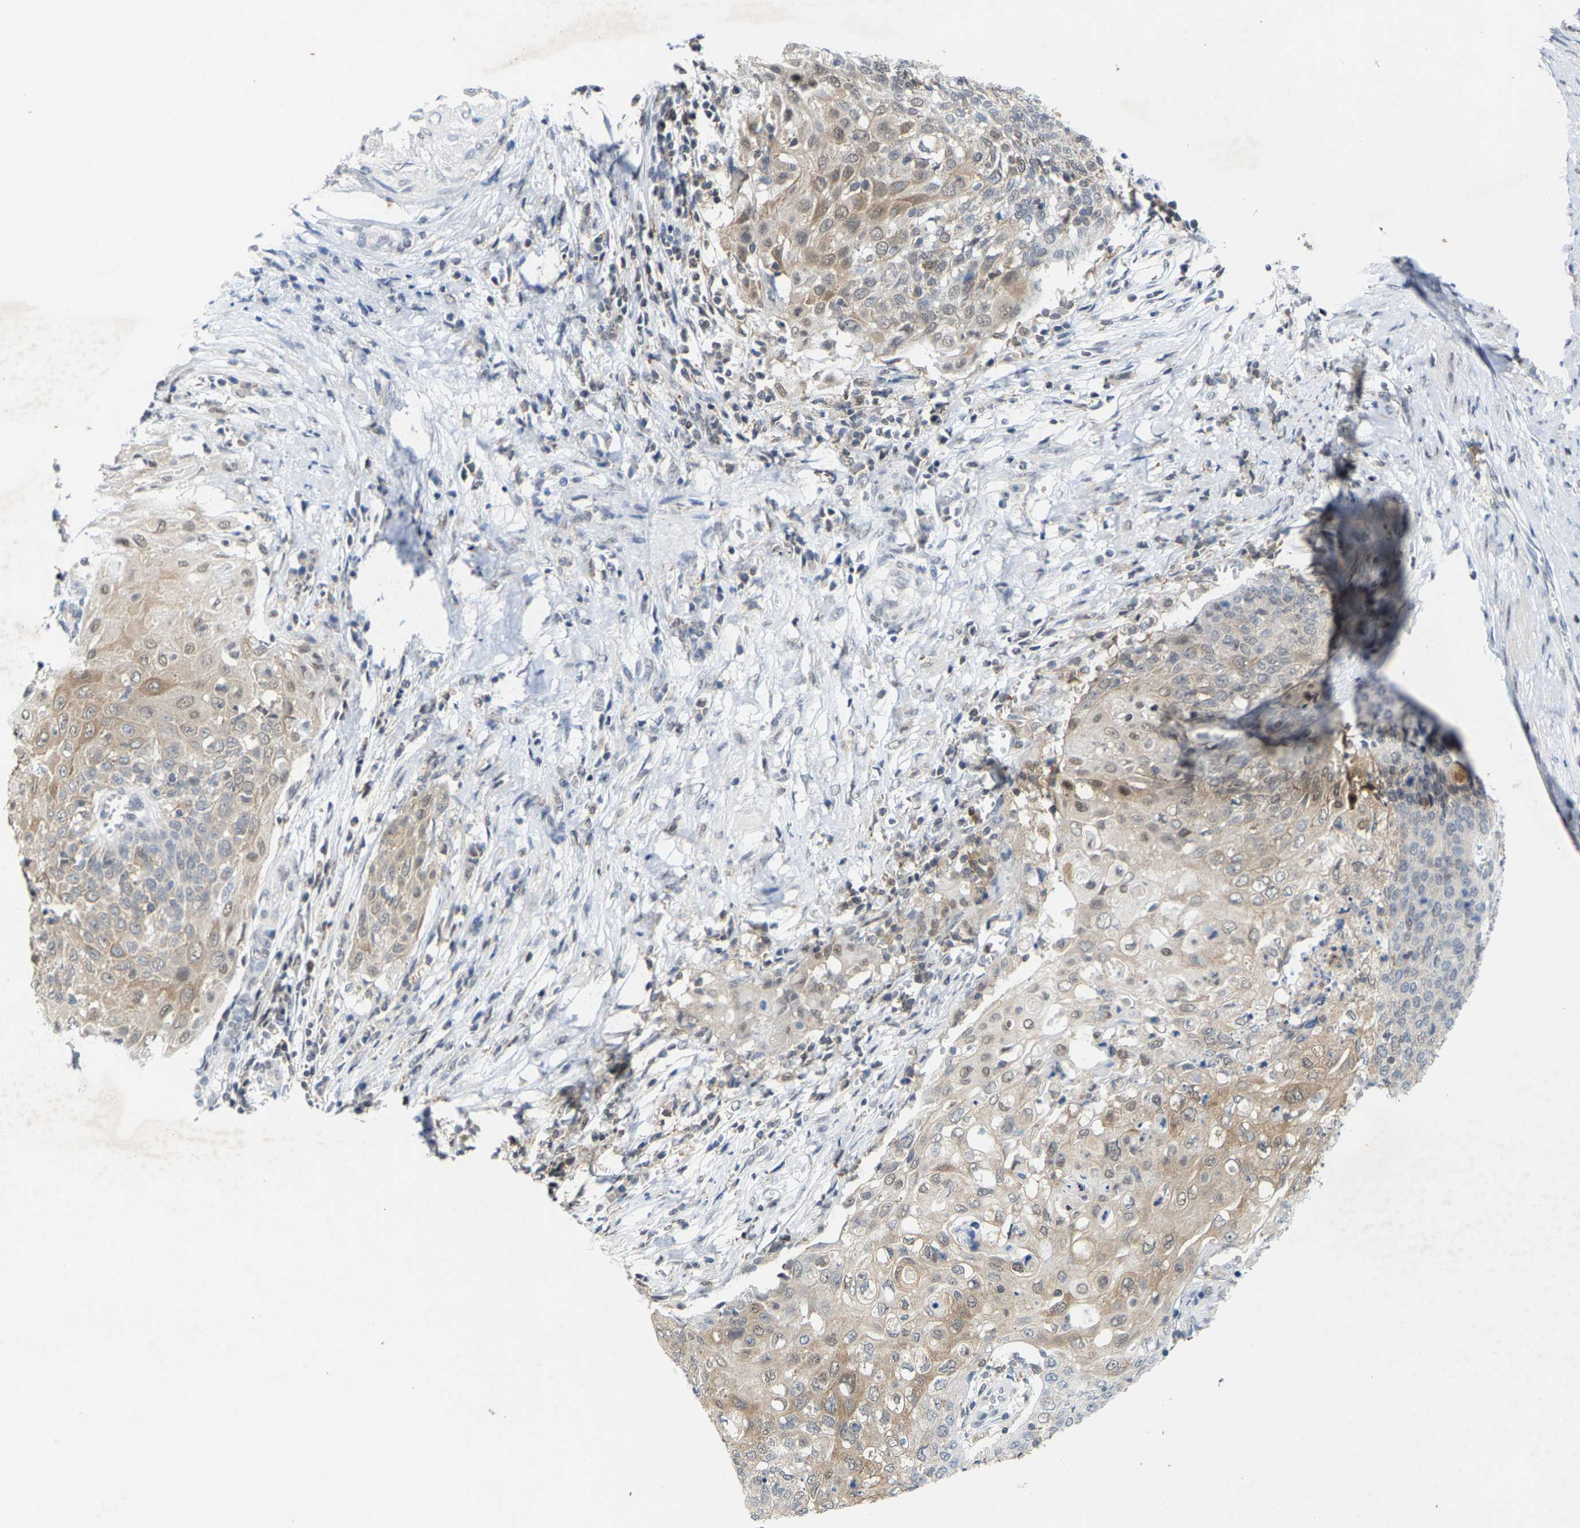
{"staining": {"intensity": "weak", "quantity": "25%-75%", "location": "cytoplasmic/membranous,nuclear"}, "tissue": "cervical cancer", "cell_type": "Tumor cells", "image_type": "cancer", "snomed": [{"axis": "morphology", "description": "Squamous cell carcinoma, NOS"}, {"axis": "topography", "description": "Cervix"}], "caption": "This is a histology image of immunohistochemistry staining of cervical cancer, which shows weak expression in the cytoplasmic/membranous and nuclear of tumor cells.", "gene": "FGD3", "patient": {"sex": "female", "age": 39}}